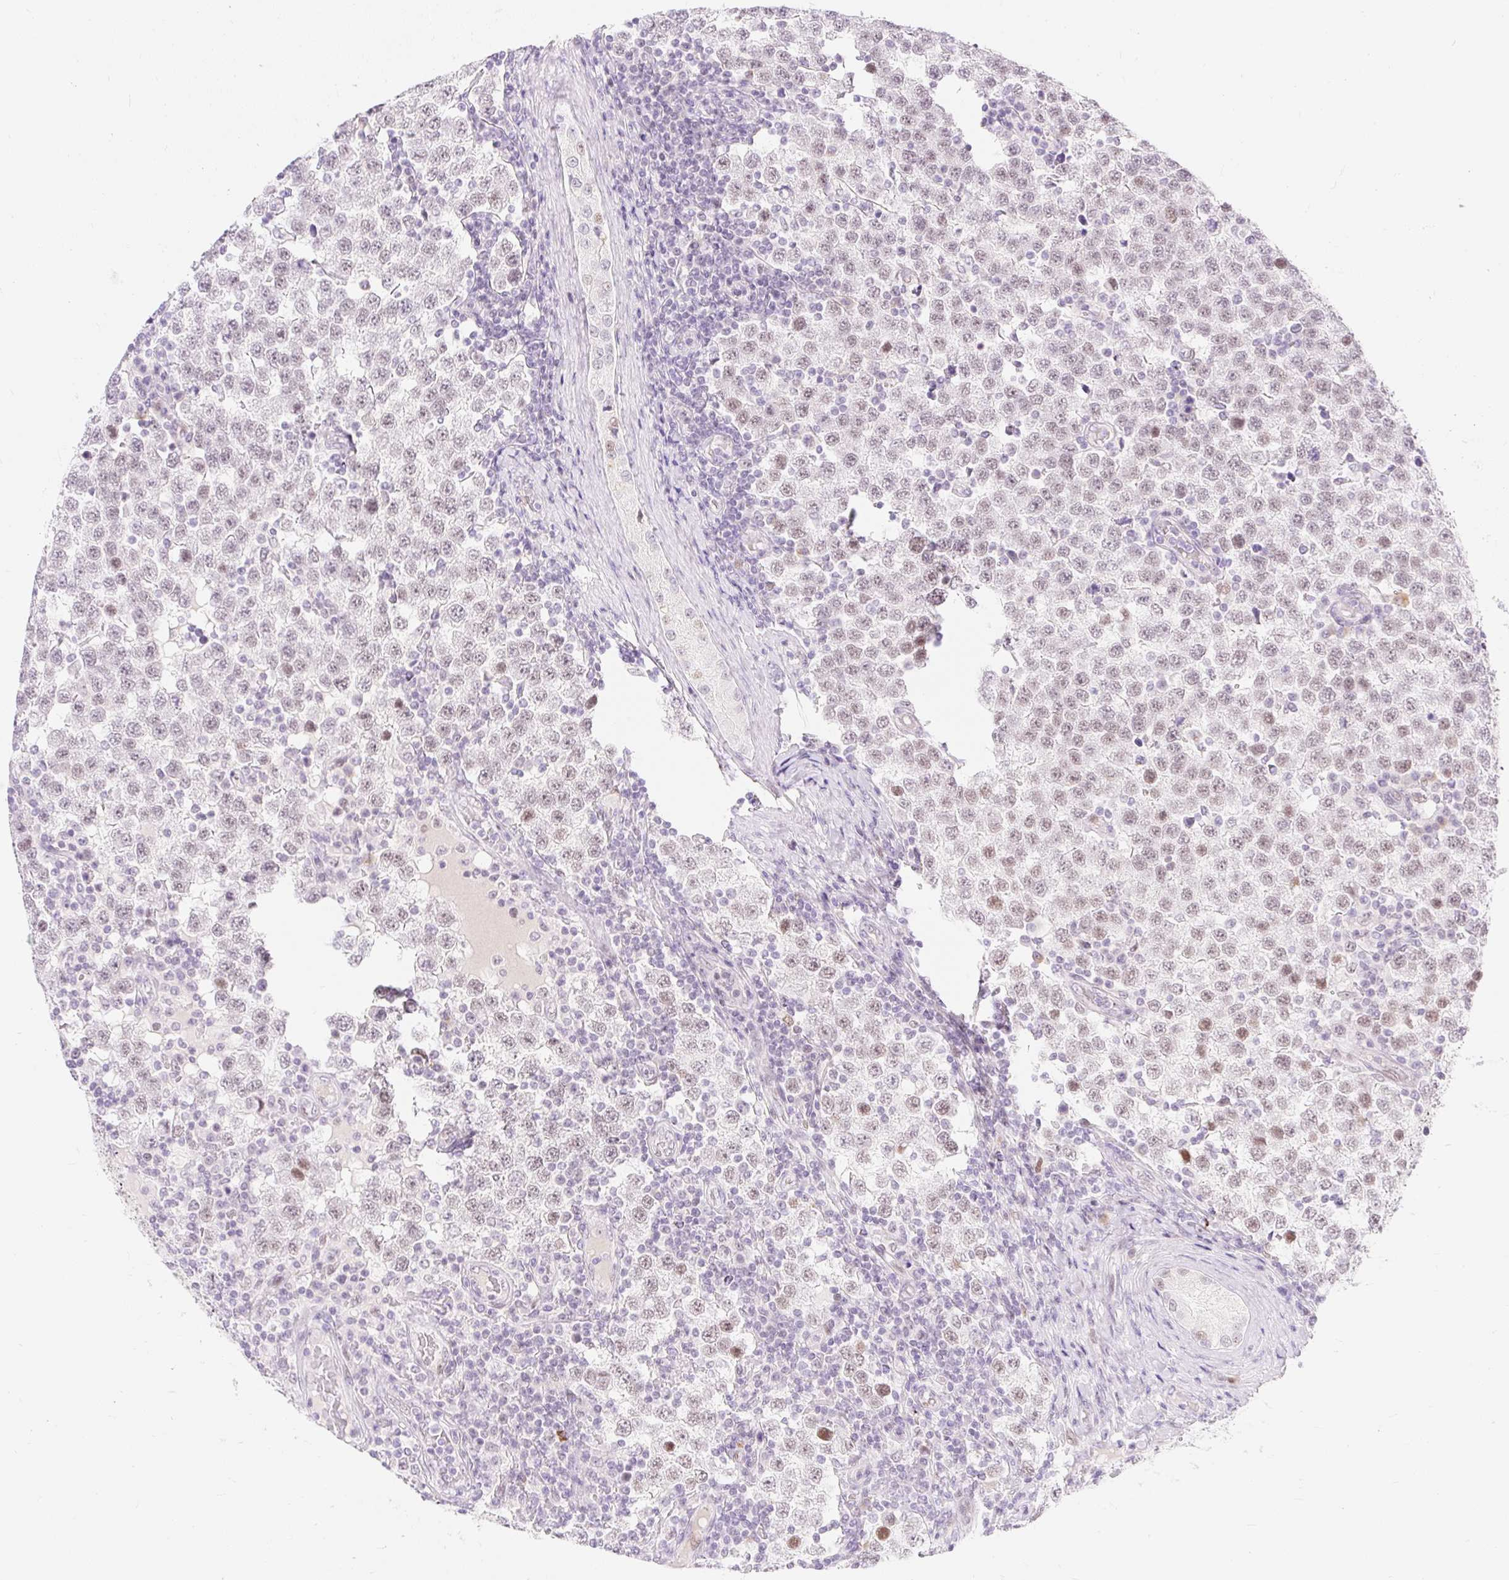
{"staining": {"intensity": "moderate", "quantity": "<25%", "location": "nuclear"}, "tissue": "testis cancer", "cell_type": "Tumor cells", "image_type": "cancer", "snomed": [{"axis": "morphology", "description": "Seminoma, NOS"}, {"axis": "topography", "description": "Testis"}], "caption": "Approximately <25% of tumor cells in testis cancer (seminoma) exhibit moderate nuclear protein staining as visualized by brown immunohistochemical staining.", "gene": "H2BW1", "patient": {"sex": "male", "age": 34}}